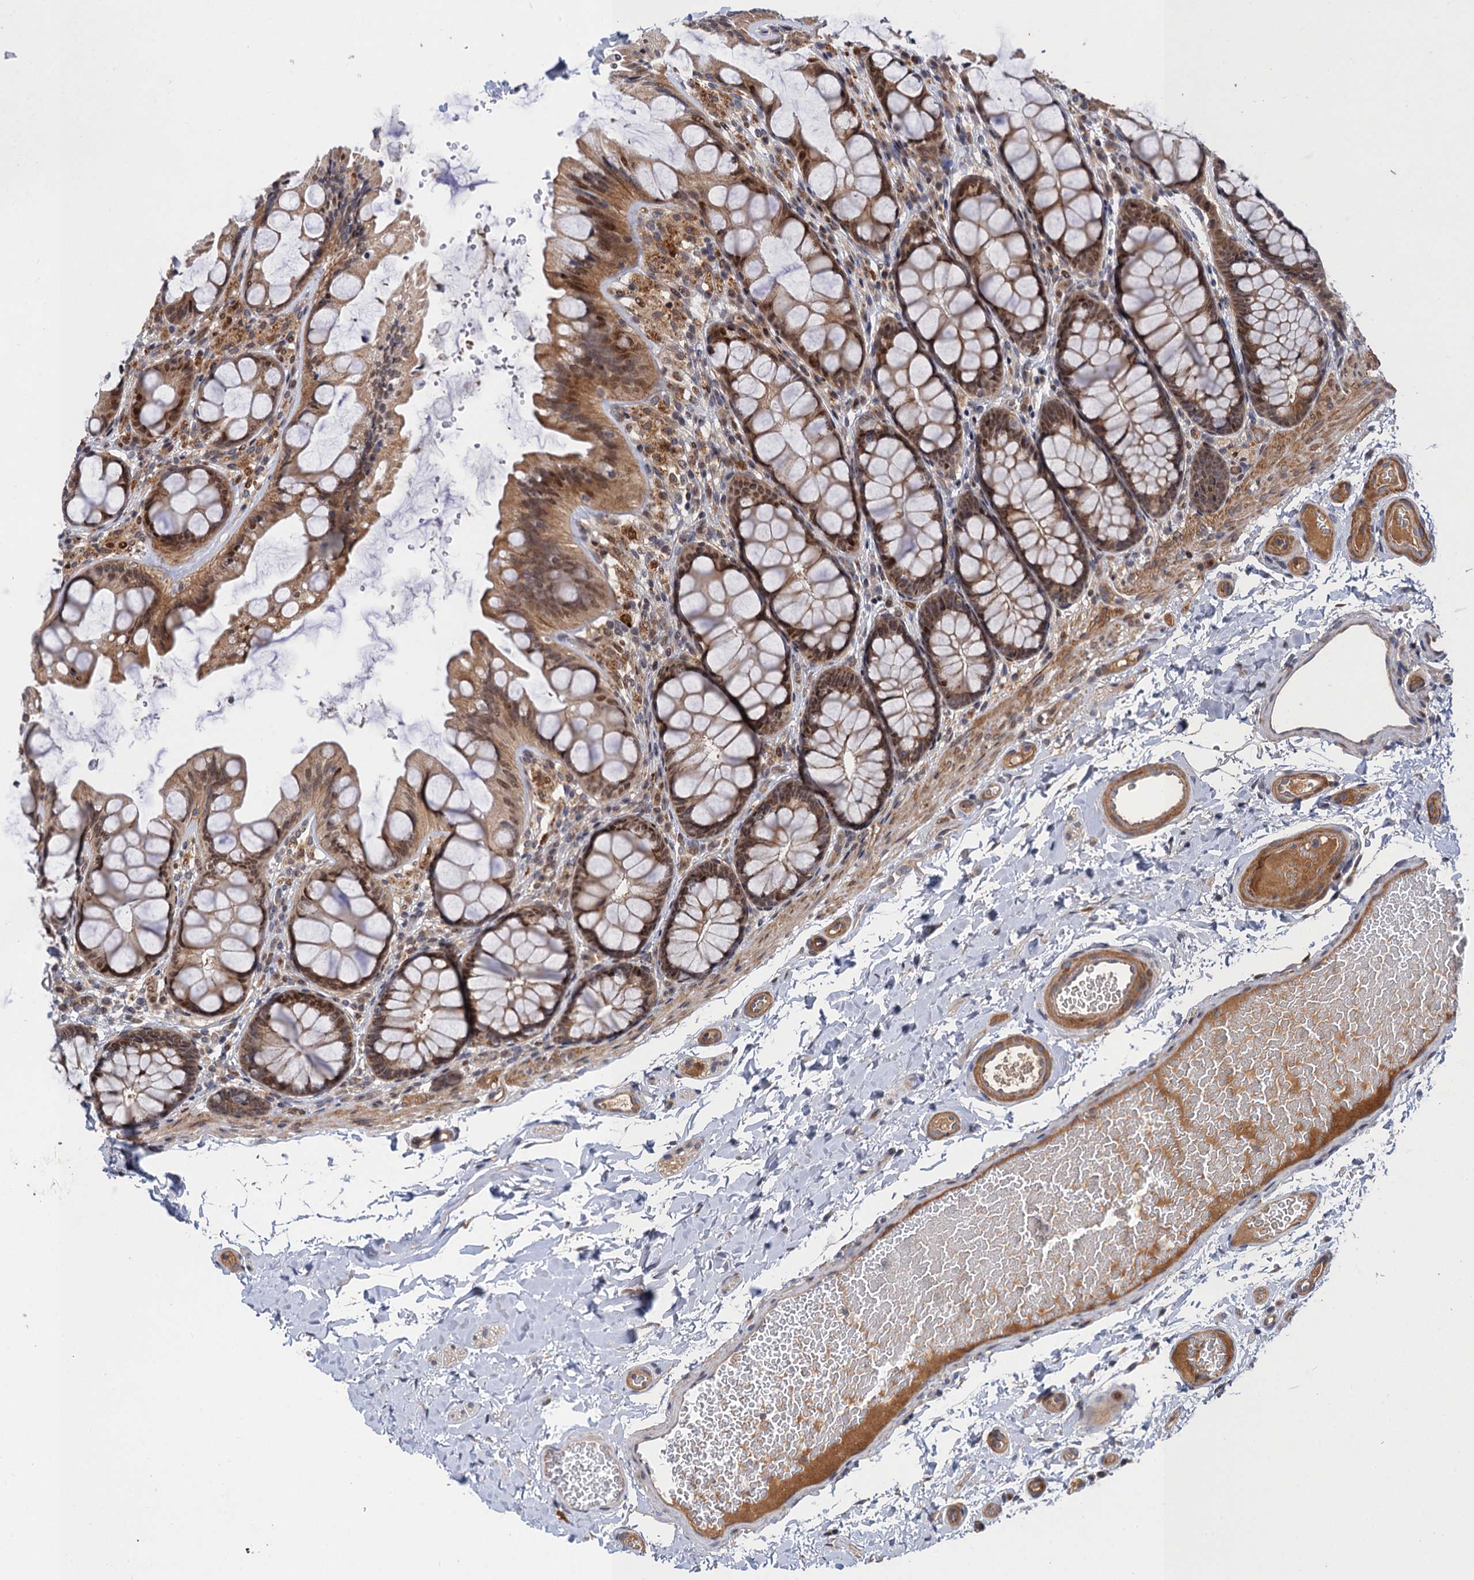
{"staining": {"intensity": "moderate", "quantity": ">75%", "location": "cytoplasmic/membranous"}, "tissue": "colon", "cell_type": "Endothelial cells", "image_type": "normal", "snomed": [{"axis": "morphology", "description": "Normal tissue, NOS"}, {"axis": "topography", "description": "Colon"}], "caption": "Brown immunohistochemical staining in unremarkable colon displays moderate cytoplasmic/membranous expression in about >75% of endothelial cells.", "gene": "NEK8", "patient": {"sex": "male", "age": 47}}